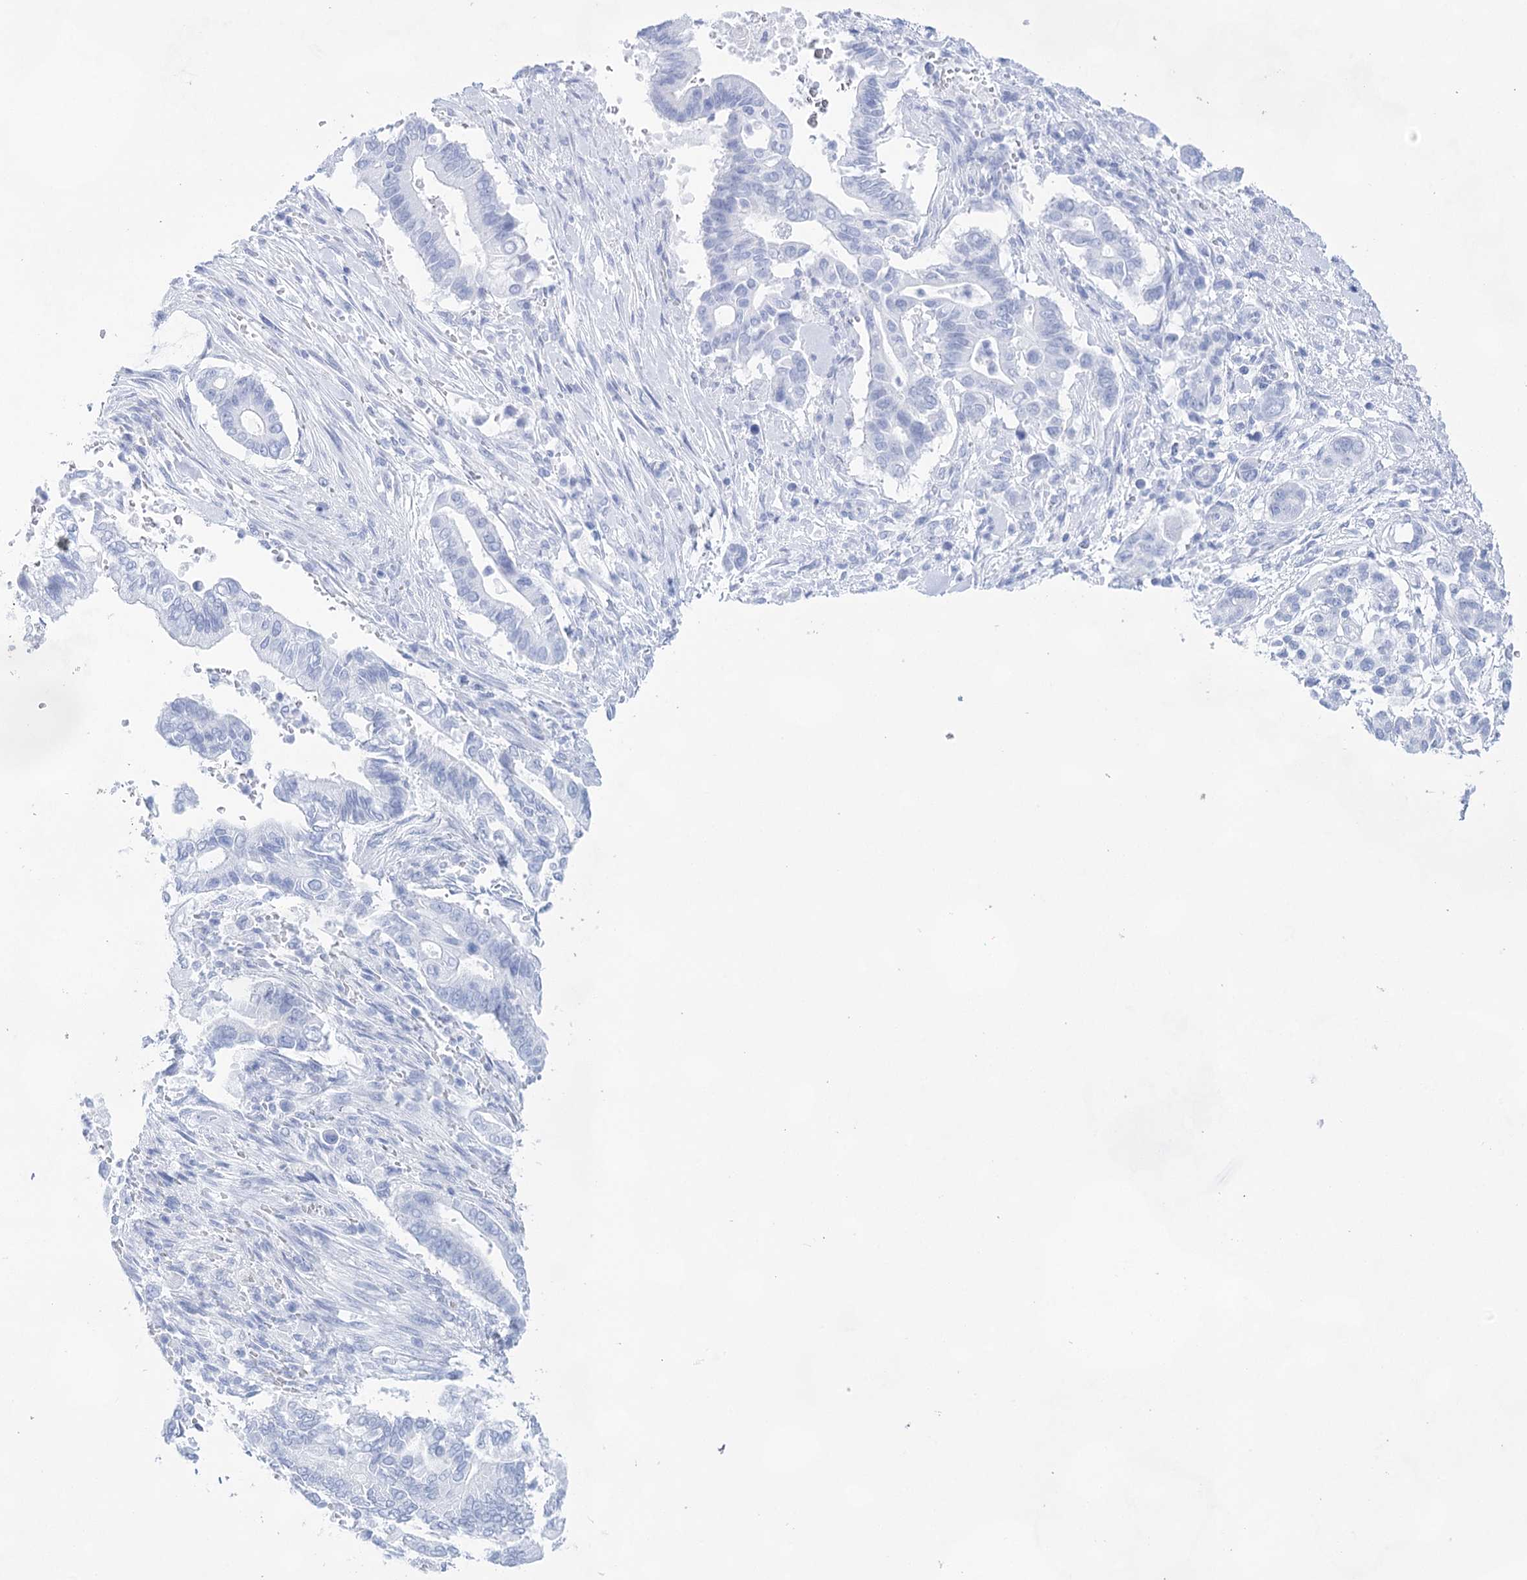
{"staining": {"intensity": "negative", "quantity": "none", "location": "none"}, "tissue": "pancreatic cancer", "cell_type": "Tumor cells", "image_type": "cancer", "snomed": [{"axis": "morphology", "description": "Adenocarcinoma, NOS"}, {"axis": "topography", "description": "Pancreas"}], "caption": "Micrograph shows no significant protein staining in tumor cells of pancreatic adenocarcinoma. (DAB (3,3'-diaminobenzidine) IHC, high magnification).", "gene": "LALBA", "patient": {"sex": "male", "age": 68}}